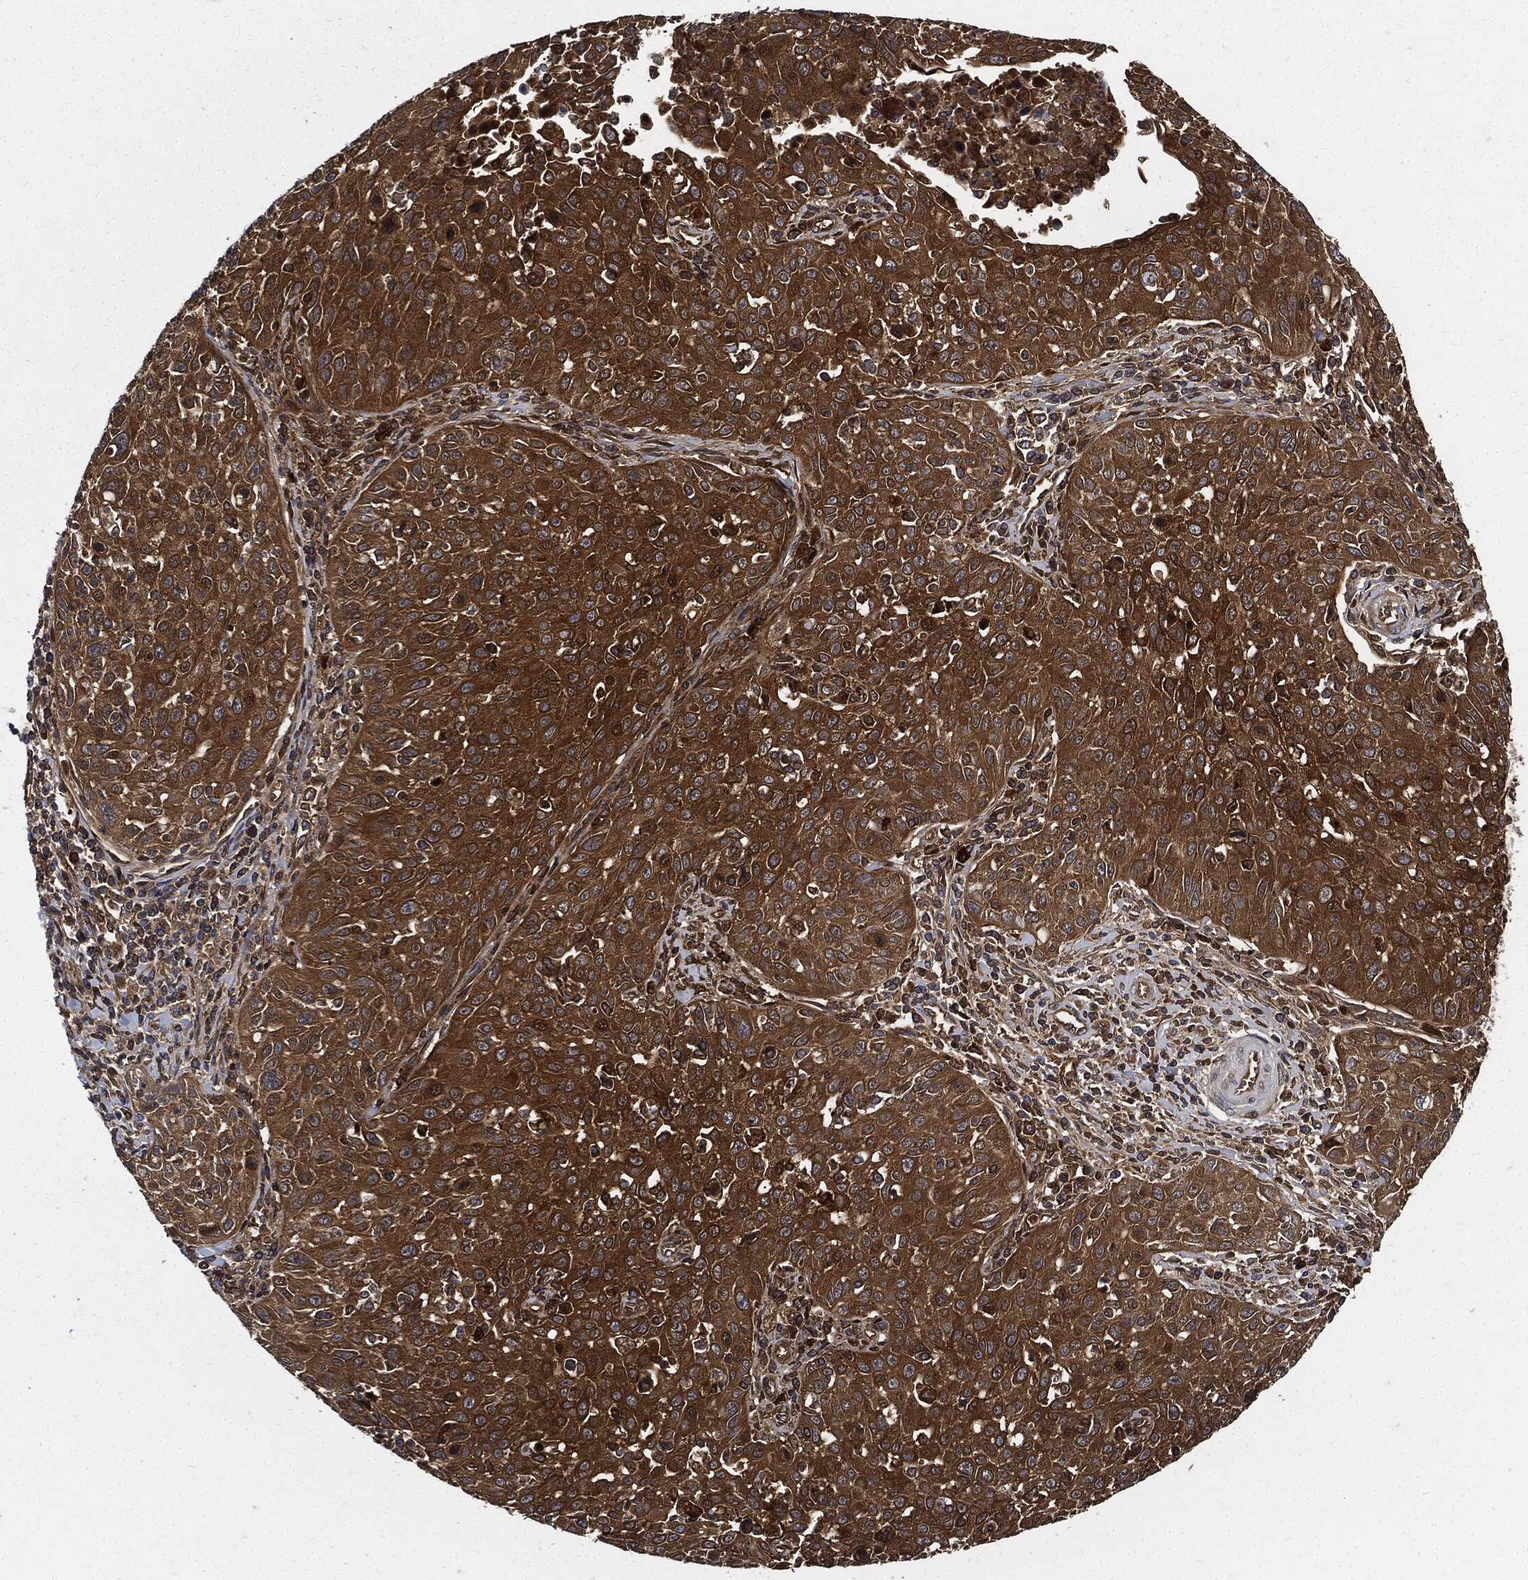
{"staining": {"intensity": "strong", "quantity": ">75%", "location": "cytoplasmic/membranous"}, "tissue": "cervical cancer", "cell_type": "Tumor cells", "image_type": "cancer", "snomed": [{"axis": "morphology", "description": "Squamous cell carcinoma, NOS"}, {"axis": "topography", "description": "Cervix"}], "caption": "Cervical cancer stained with IHC shows strong cytoplasmic/membranous staining in about >75% of tumor cells. The protein of interest is stained brown, and the nuclei are stained in blue (DAB (3,3'-diaminobenzidine) IHC with brightfield microscopy, high magnification).", "gene": "XPNPEP1", "patient": {"sex": "female", "age": 26}}